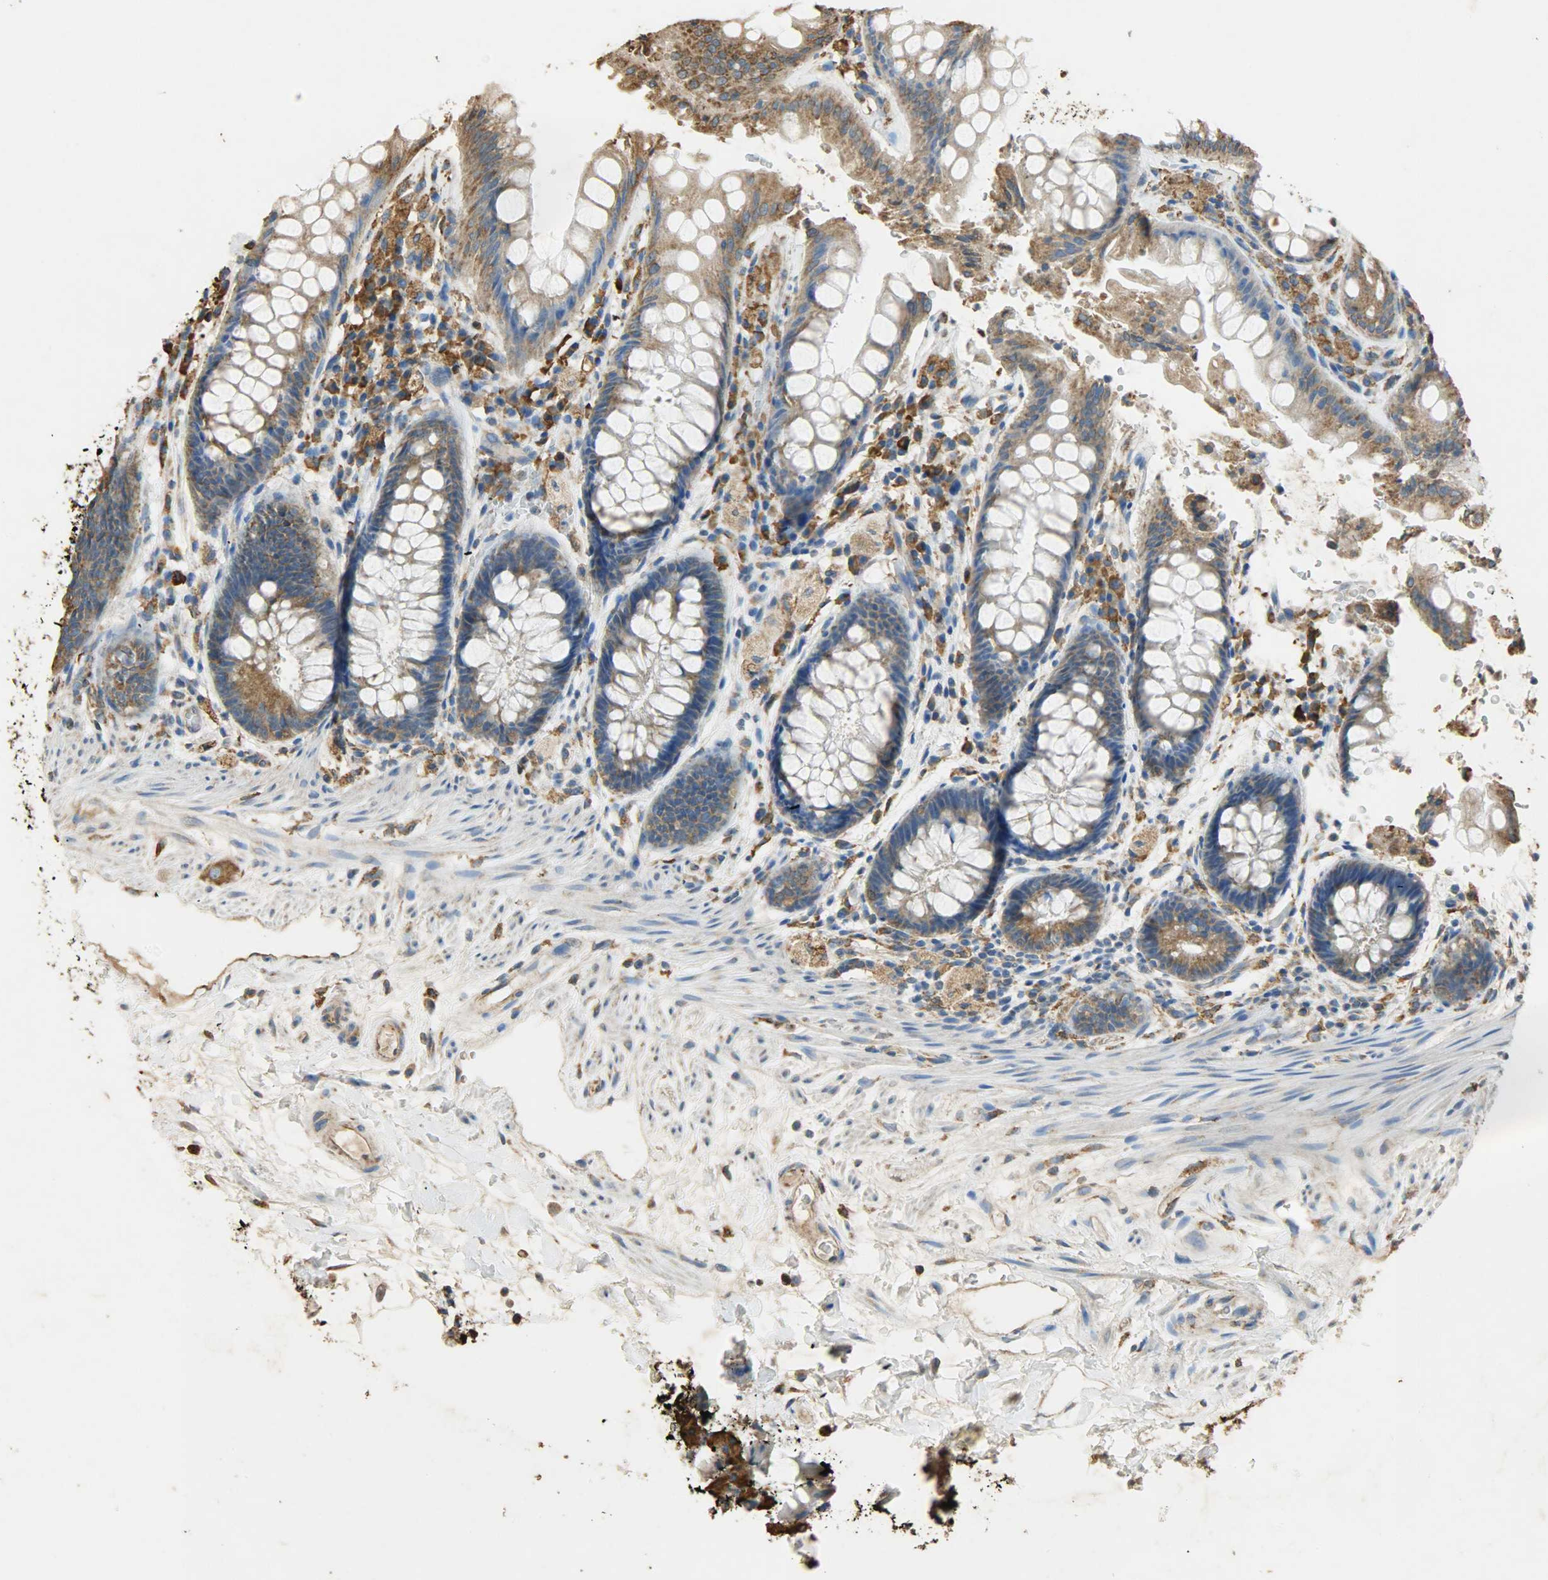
{"staining": {"intensity": "moderate", "quantity": ">75%", "location": "cytoplasmic/membranous"}, "tissue": "rectum", "cell_type": "Glandular cells", "image_type": "normal", "snomed": [{"axis": "morphology", "description": "Normal tissue, NOS"}, {"axis": "topography", "description": "Rectum"}], "caption": "Moderate cytoplasmic/membranous expression is seen in approximately >75% of glandular cells in benign rectum. Using DAB (brown) and hematoxylin (blue) stains, captured at high magnification using brightfield microscopy.", "gene": "HSPA5", "patient": {"sex": "female", "age": 46}}